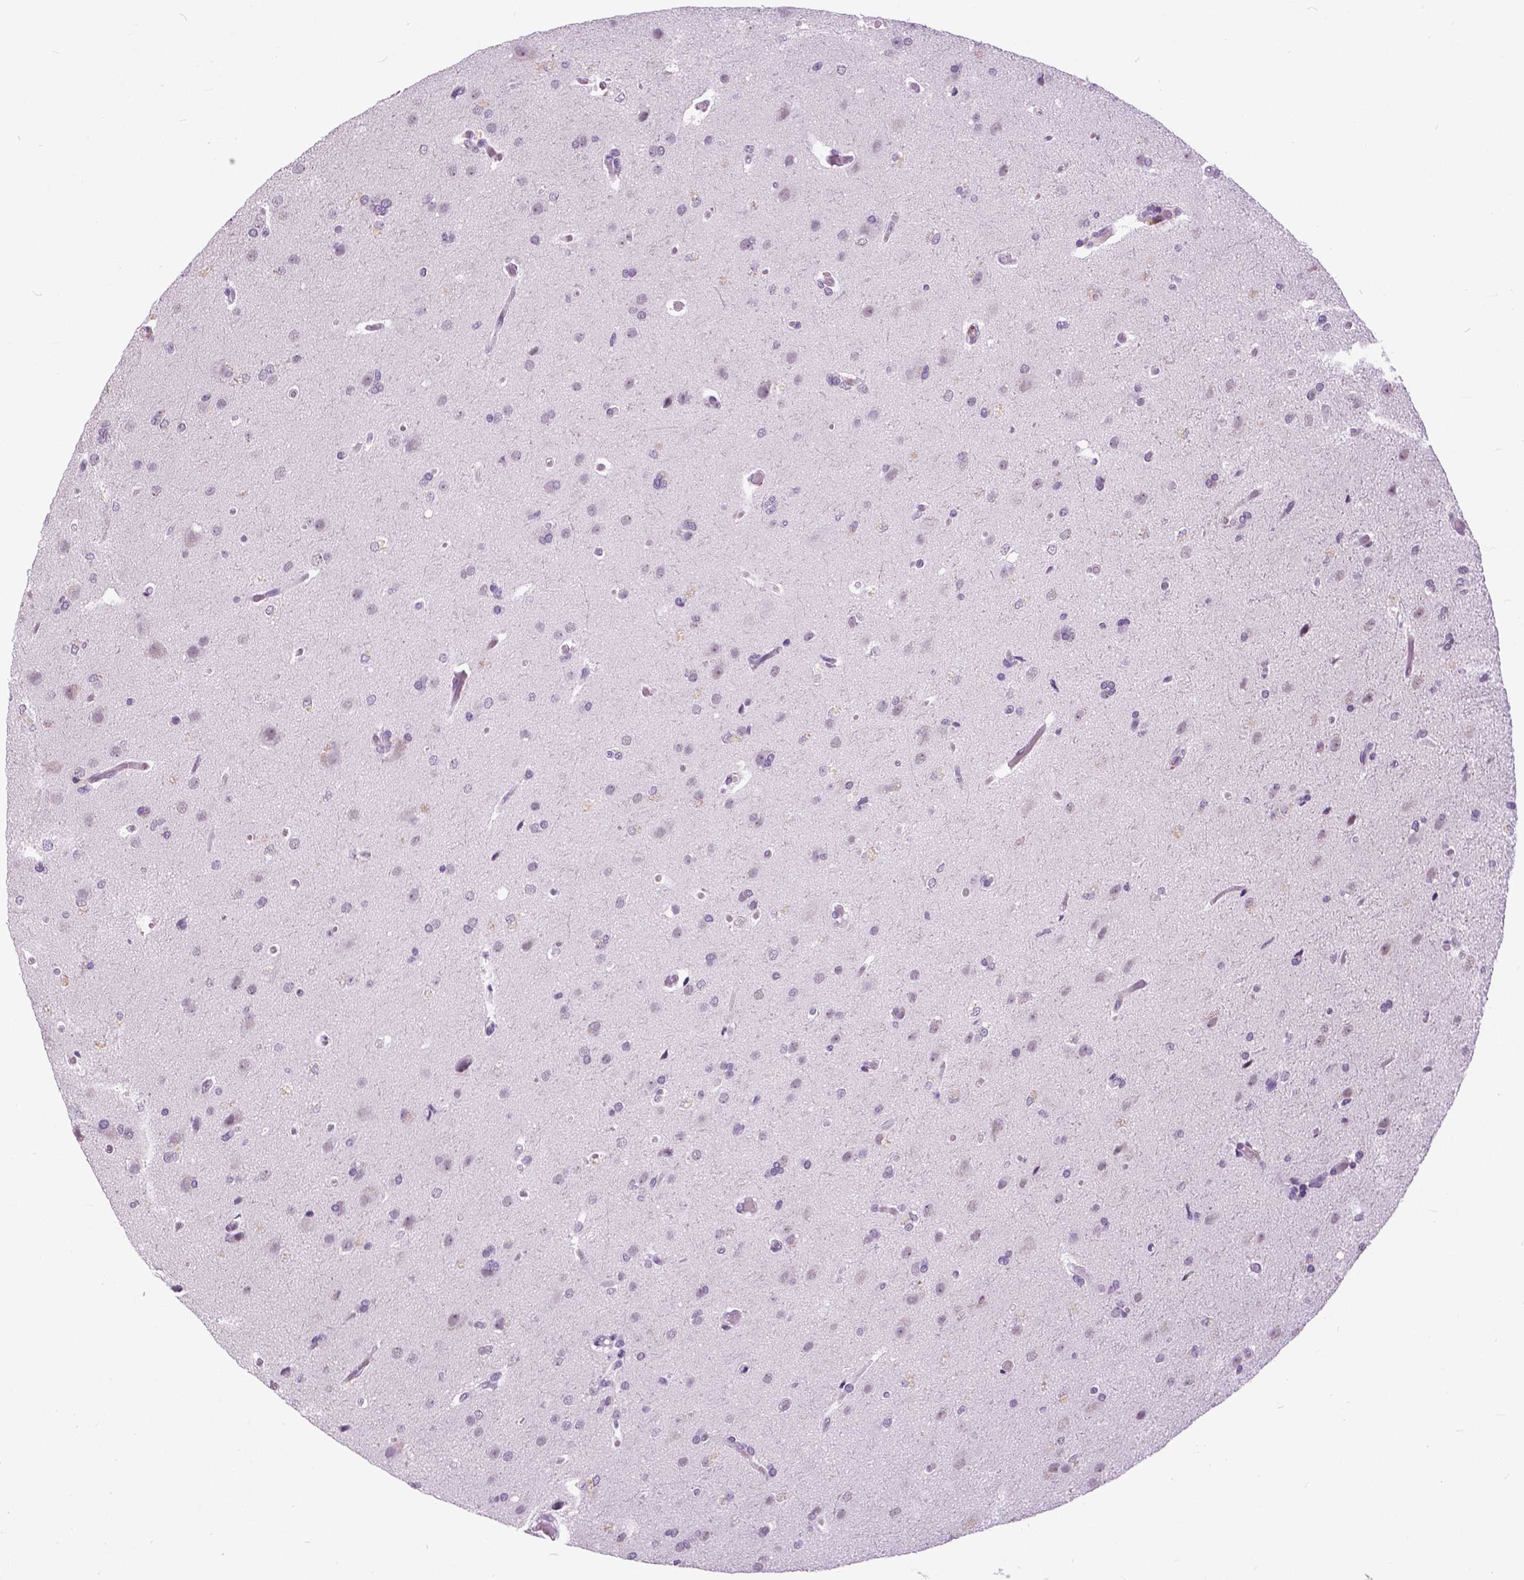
{"staining": {"intensity": "negative", "quantity": "none", "location": "none"}, "tissue": "glioma", "cell_type": "Tumor cells", "image_type": "cancer", "snomed": [{"axis": "morphology", "description": "Glioma, malignant, High grade"}, {"axis": "topography", "description": "Brain"}], "caption": "Immunohistochemical staining of human malignant glioma (high-grade) displays no significant expression in tumor cells.", "gene": "MYOM1", "patient": {"sex": "male", "age": 68}}